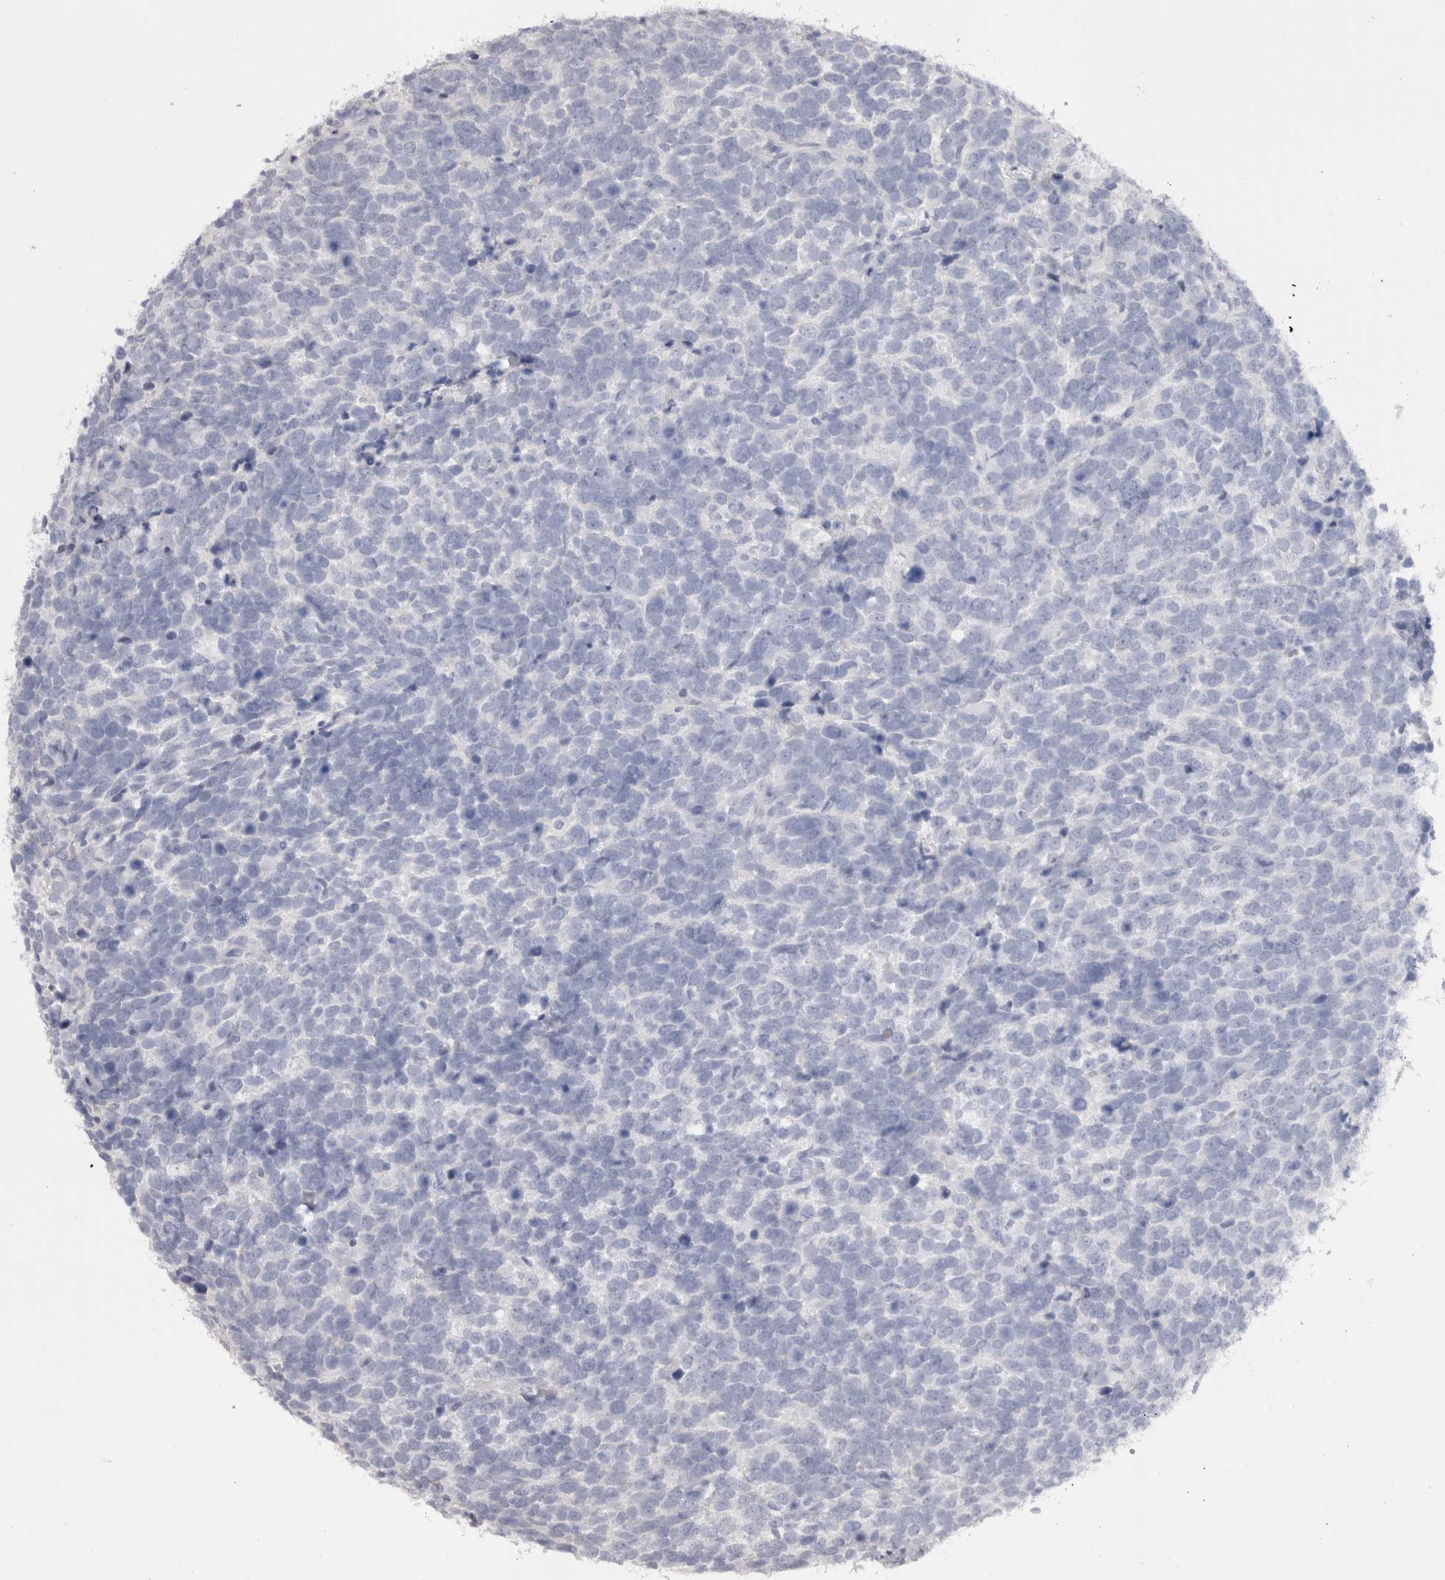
{"staining": {"intensity": "negative", "quantity": "none", "location": "none"}, "tissue": "urothelial cancer", "cell_type": "Tumor cells", "image_type": "cancer", "snomed": [{"axis": "morphology", "description": "Urothelial carcinoma, High grade"}, {"axis": "topography", "description": "Urinary bladder"}], "caption": "Tumor cells show no significant staining in urothelial carcinoma (high-grade).", "gene": "ADAM2", "patient": {"sex": "female", "age": 82}}